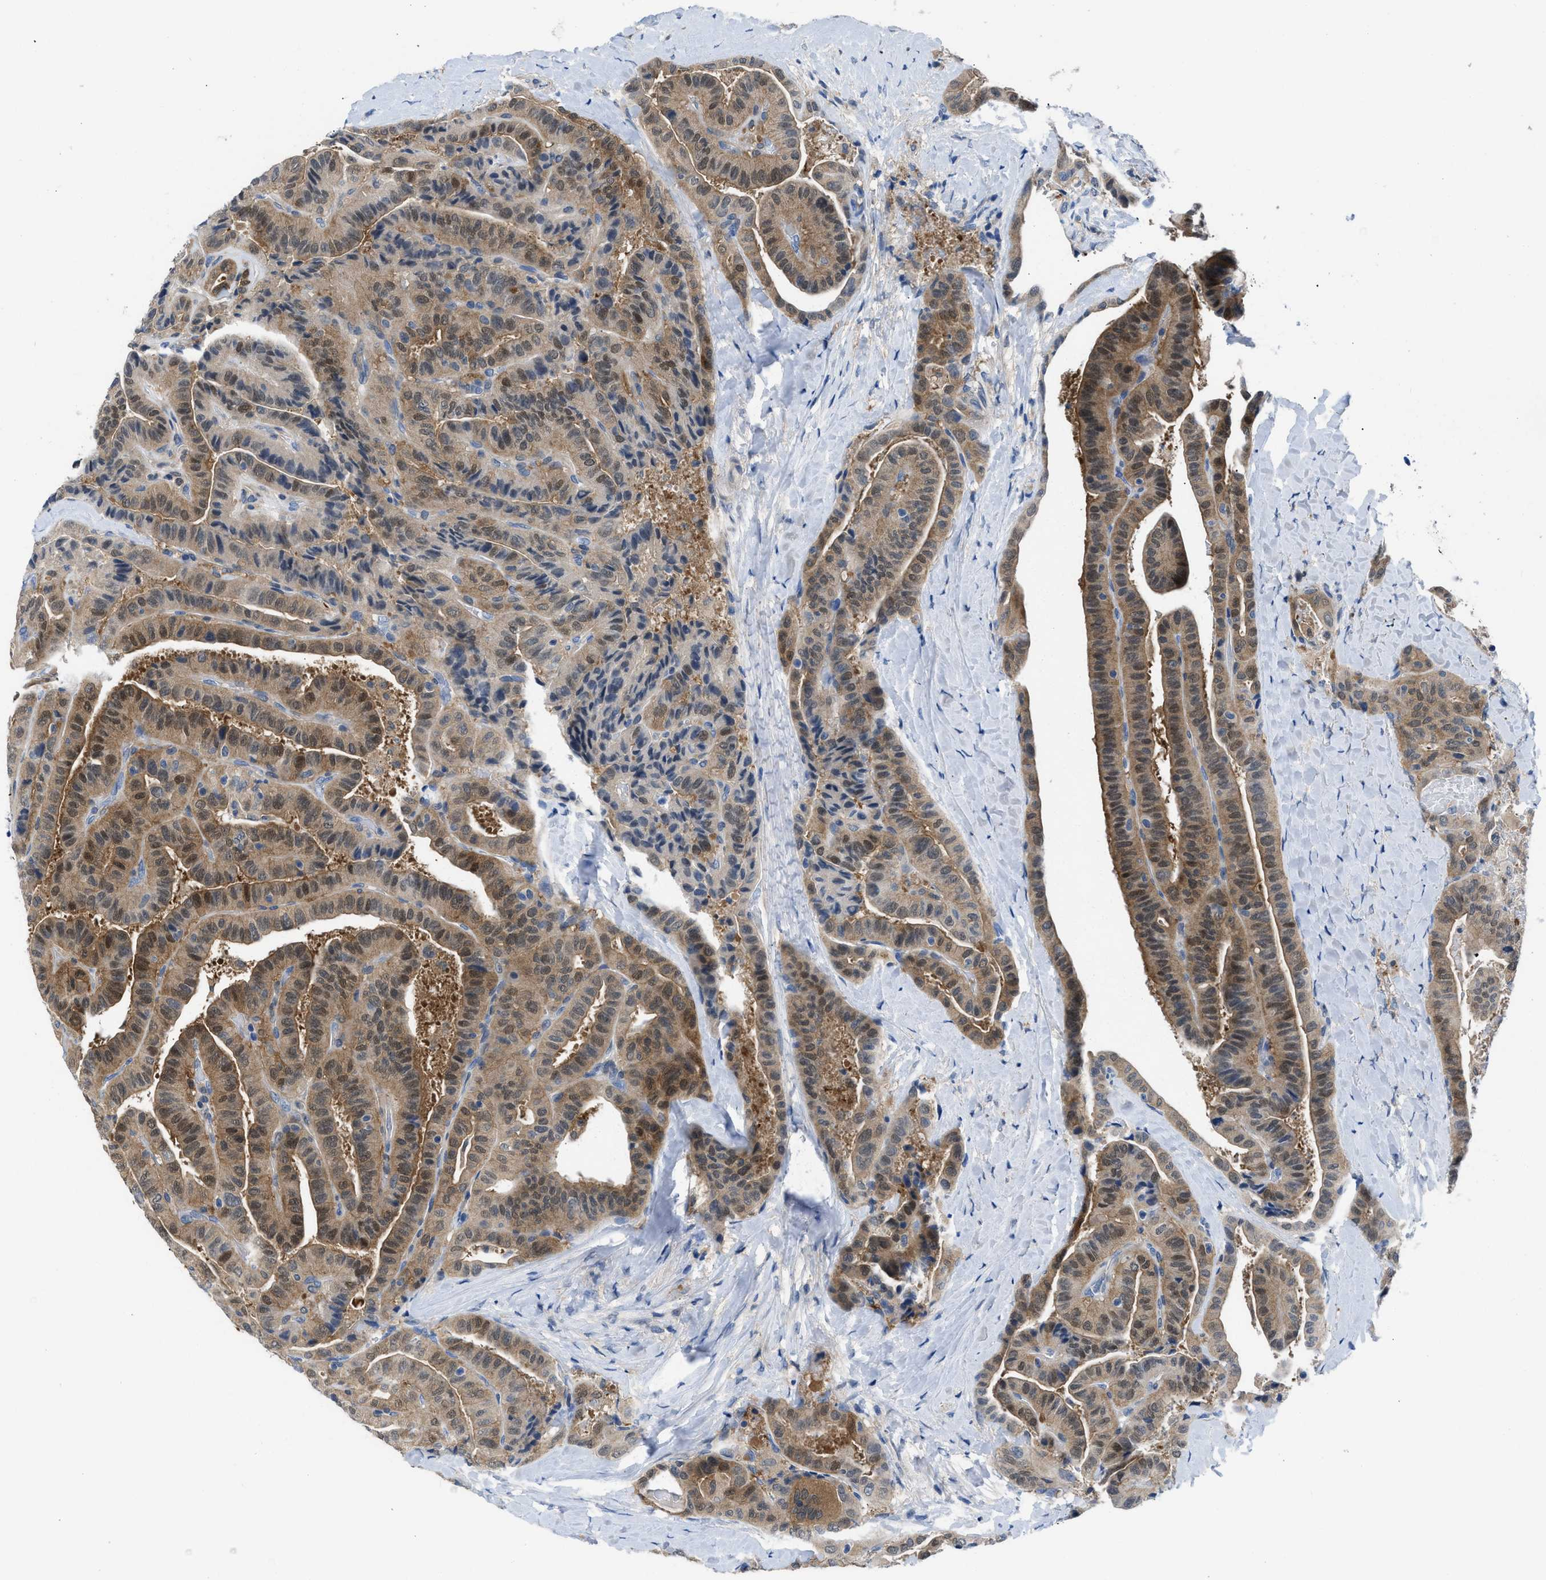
{"staining": {"intensity": "moderate", "quantity": ">75%", "location": "cytoplasmic/membranous,nuclear"}, "tissue": "thyroid cancer", "cell_type": "Tumor cells", "image_type": "cancer", "snomed": [{"axis": "morphology", "description": "Papillary adenocarcinoma, NOS"}, {"axis": "topography", "description": "Thyroid gland"}], "caption": "Tumor cells exhibit medium levels of moderate cytoplasmic/membranous and nuclear expression in about >75% of cells in human thyroid cancer (papillary adenocarcinoma).", "gene": "CBR1", "patient": {"sex": "male", "age": 77}}